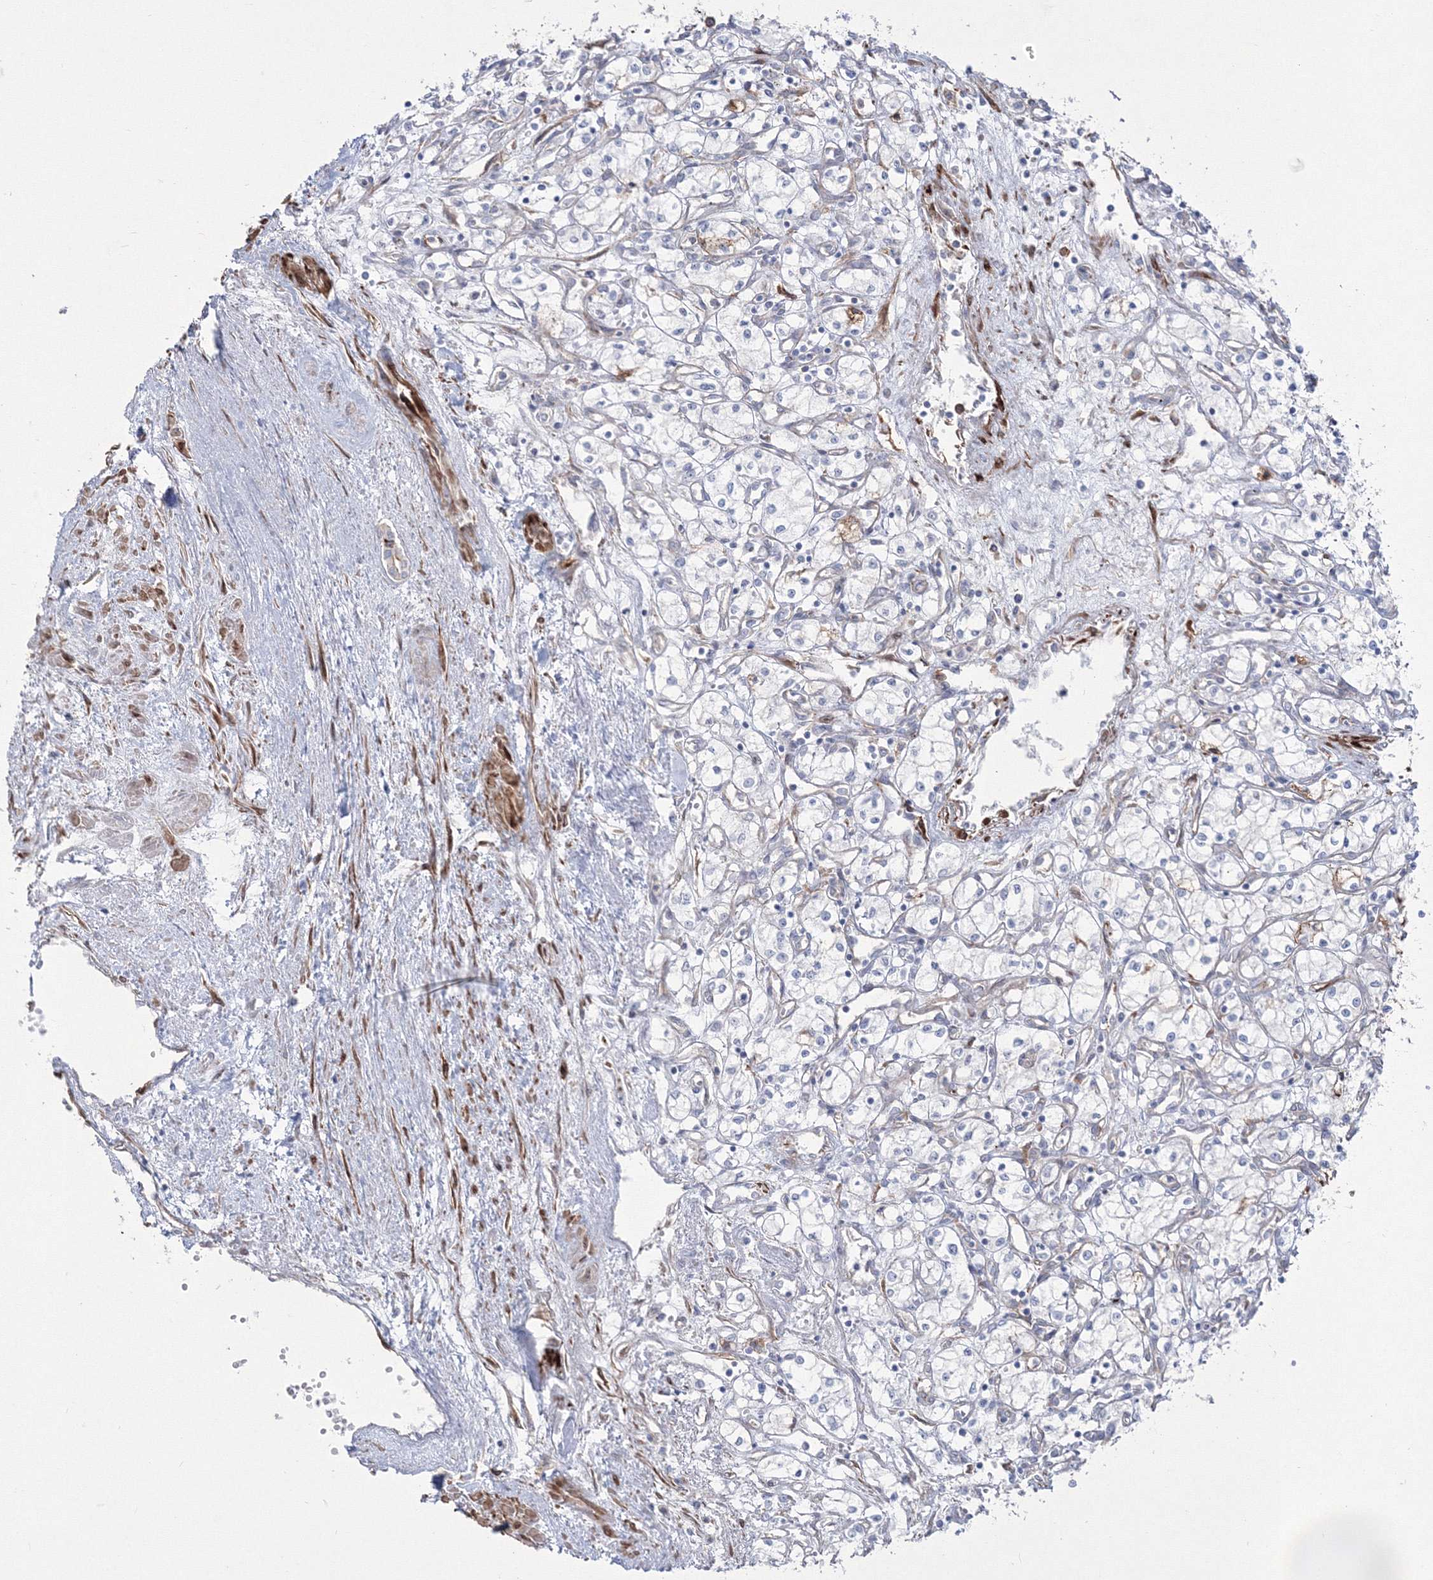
{"staining": {"intensity": "negative", "quantity": "none", "location": "none"}, "tissue": "renal cancer", "cell_type": "Tumor cells", "image_type": "cancer", "snomed": [{"axis": "morphology", "description": "Adenocarcinoma, NOS"}, {"axis": "topography", "description": "Kidney"}], "caption": "Adenocarcinoma (renal) was stained to show a protein in brown. There is no significant positivity in tumor cells.", "gene": "HYAL2", "patient": {"sex": "male", "age": 59}}